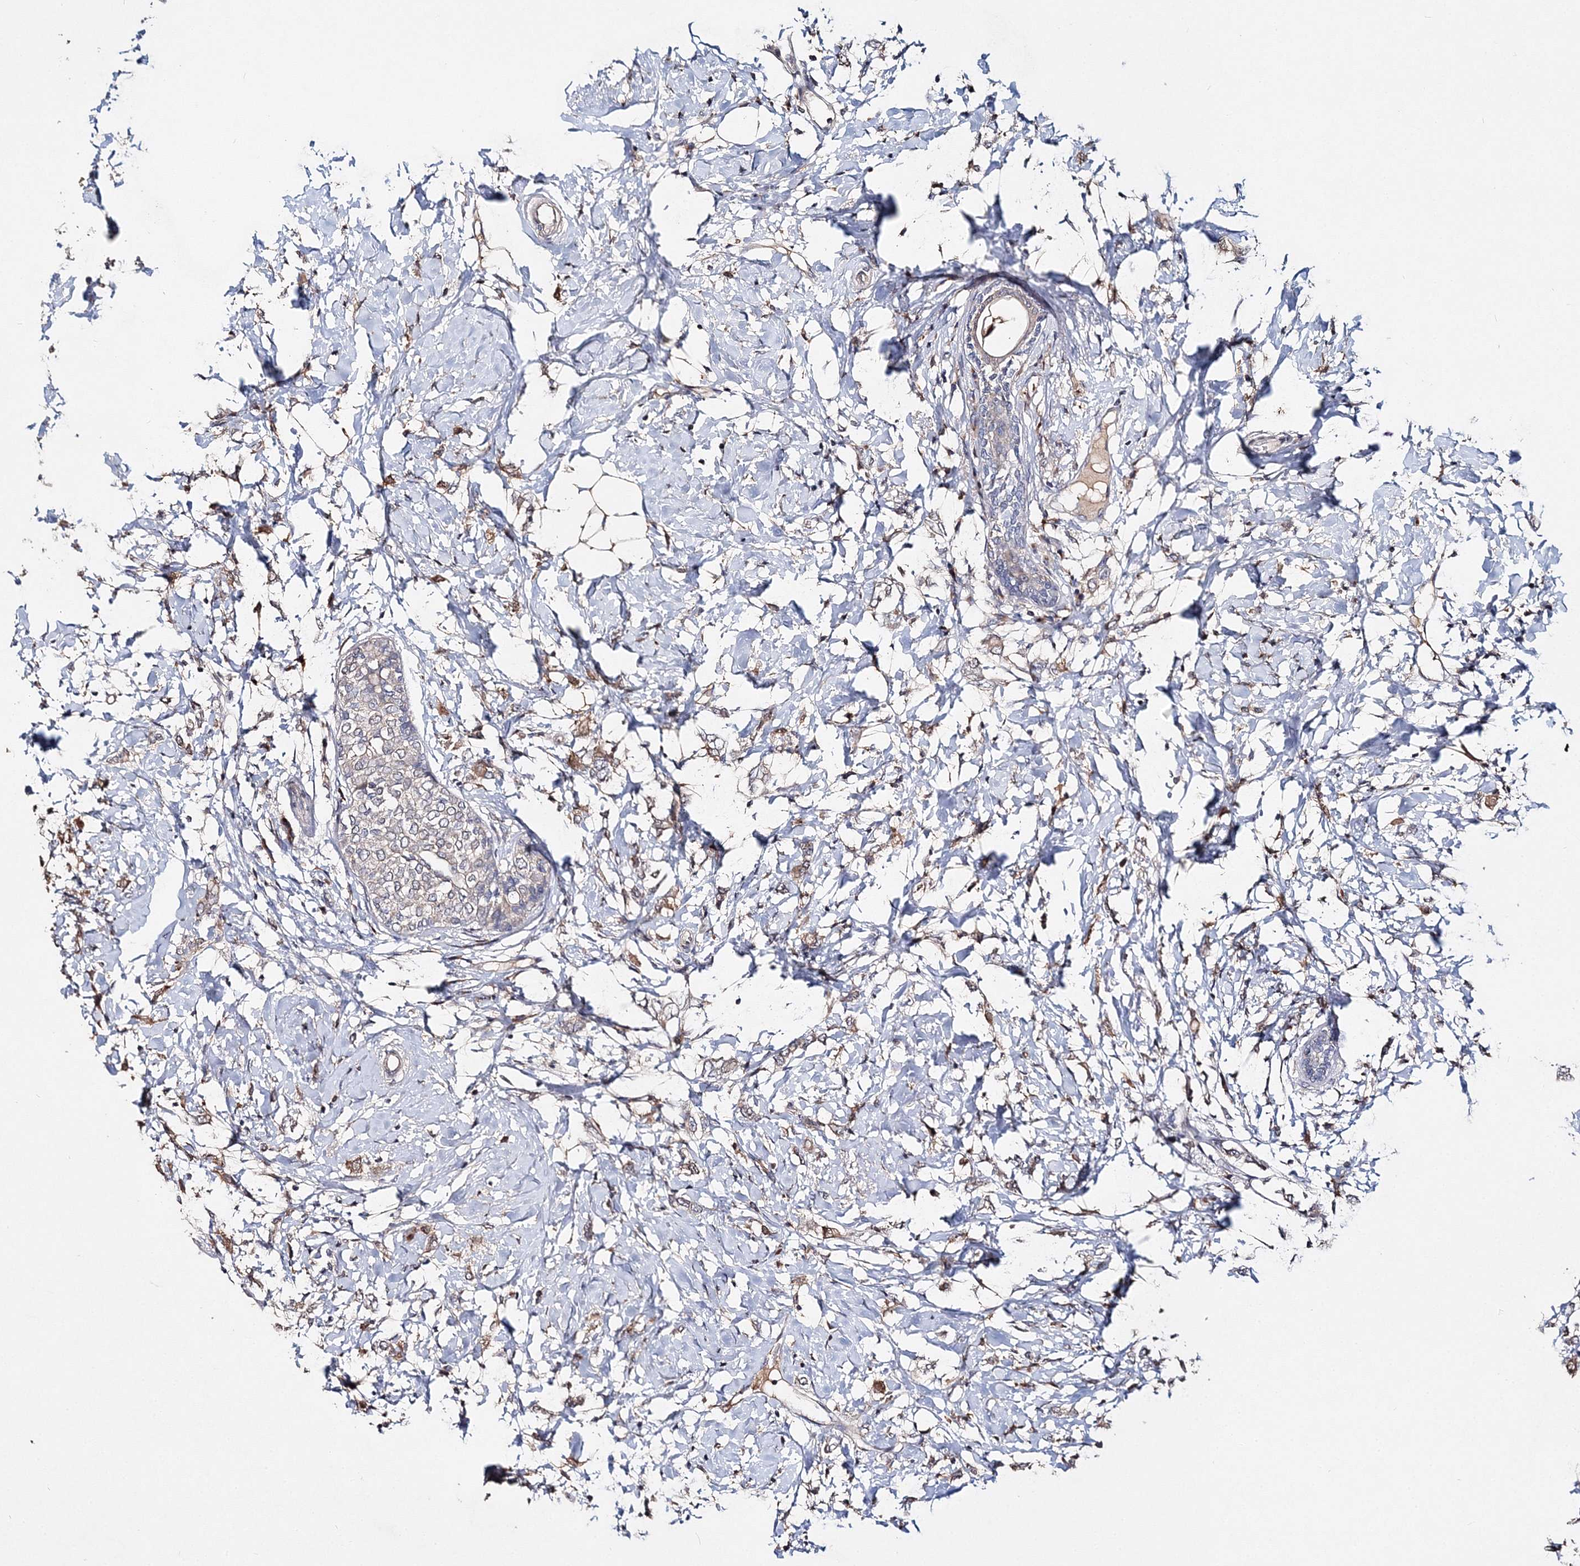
{"staining": {"intensity": "weak", "quantity": "25%-75%", "location": "cytoplasmic/membranous"}, "tissue": "breast cancer", "cell_type": "Tumor cells", "image_type": "cancer", "snomed": [{"axis": "morphology", "description": "Normal tissue, NOS"}, {"axis": "morphology", "description": "Lobular carcinoma"}, {"axis": "topography", "description": "Breast"}], "caption": "Weak cytoplasmic/membranous staining for a protein is identified in about 25%-75% of tumor cells of breast cancer (lobular carcinoma) using immunohistochemistry.", "gene": "GJB5", "patient": {"sex": "female", "age": 47}}